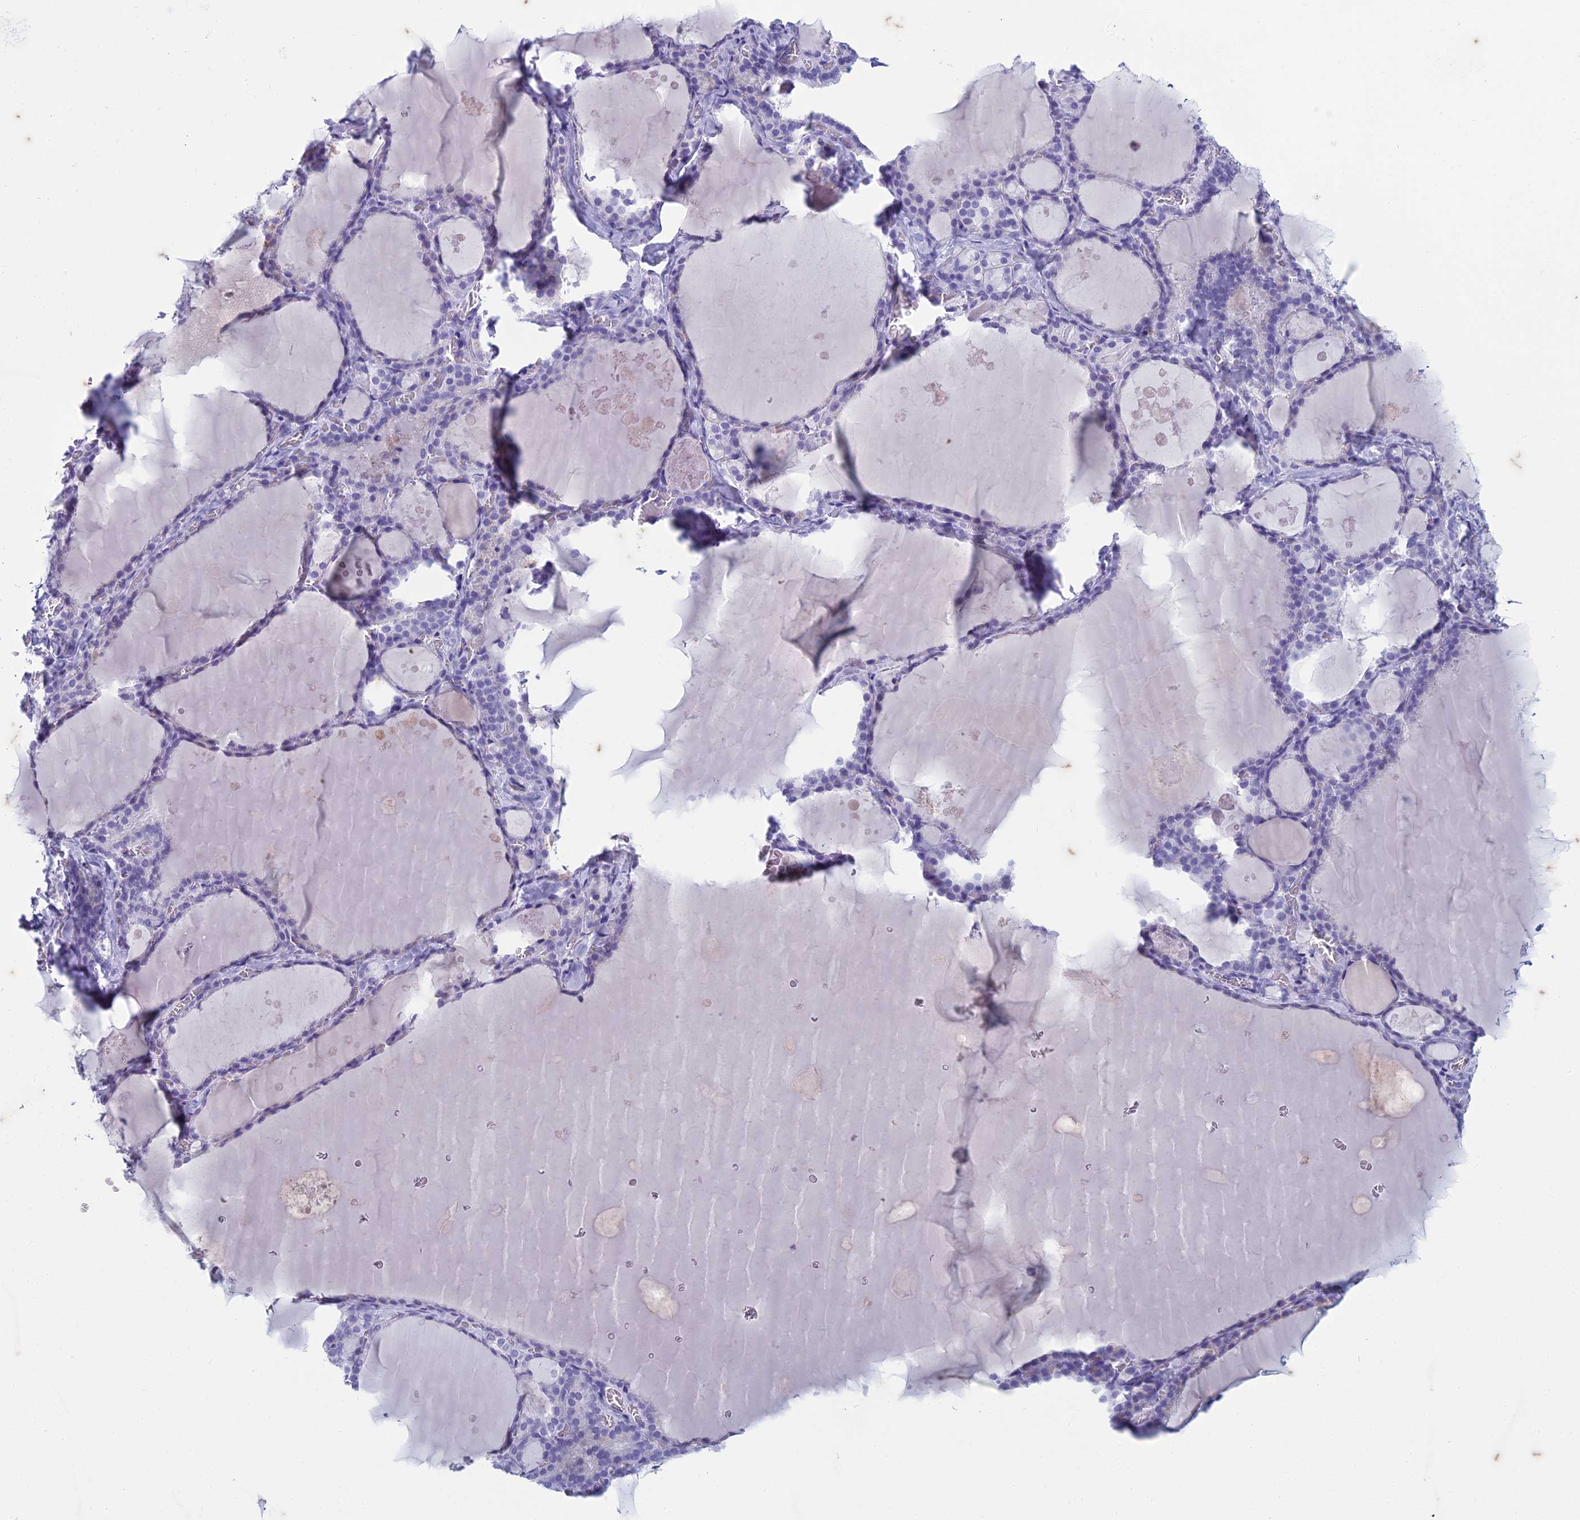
{"staining": {"intensity": "negative", "quantity": "none", "location": "none"}, "tissue": "thyroid gland", "cell_type": "Glandular cells", "image_type": "normal", "snomed": [{"axis": "morphology", "description": "Normal tissue, NOS"}, {"axis": "topography", "description": "Thyroid gland"}], "caption": "An IHC image of benign thyroid gland is shown. There is no staining in glandular cells of thyroid gland.", "gene": "HMGB4", "patient": {"sex": "male", "age": 56}}